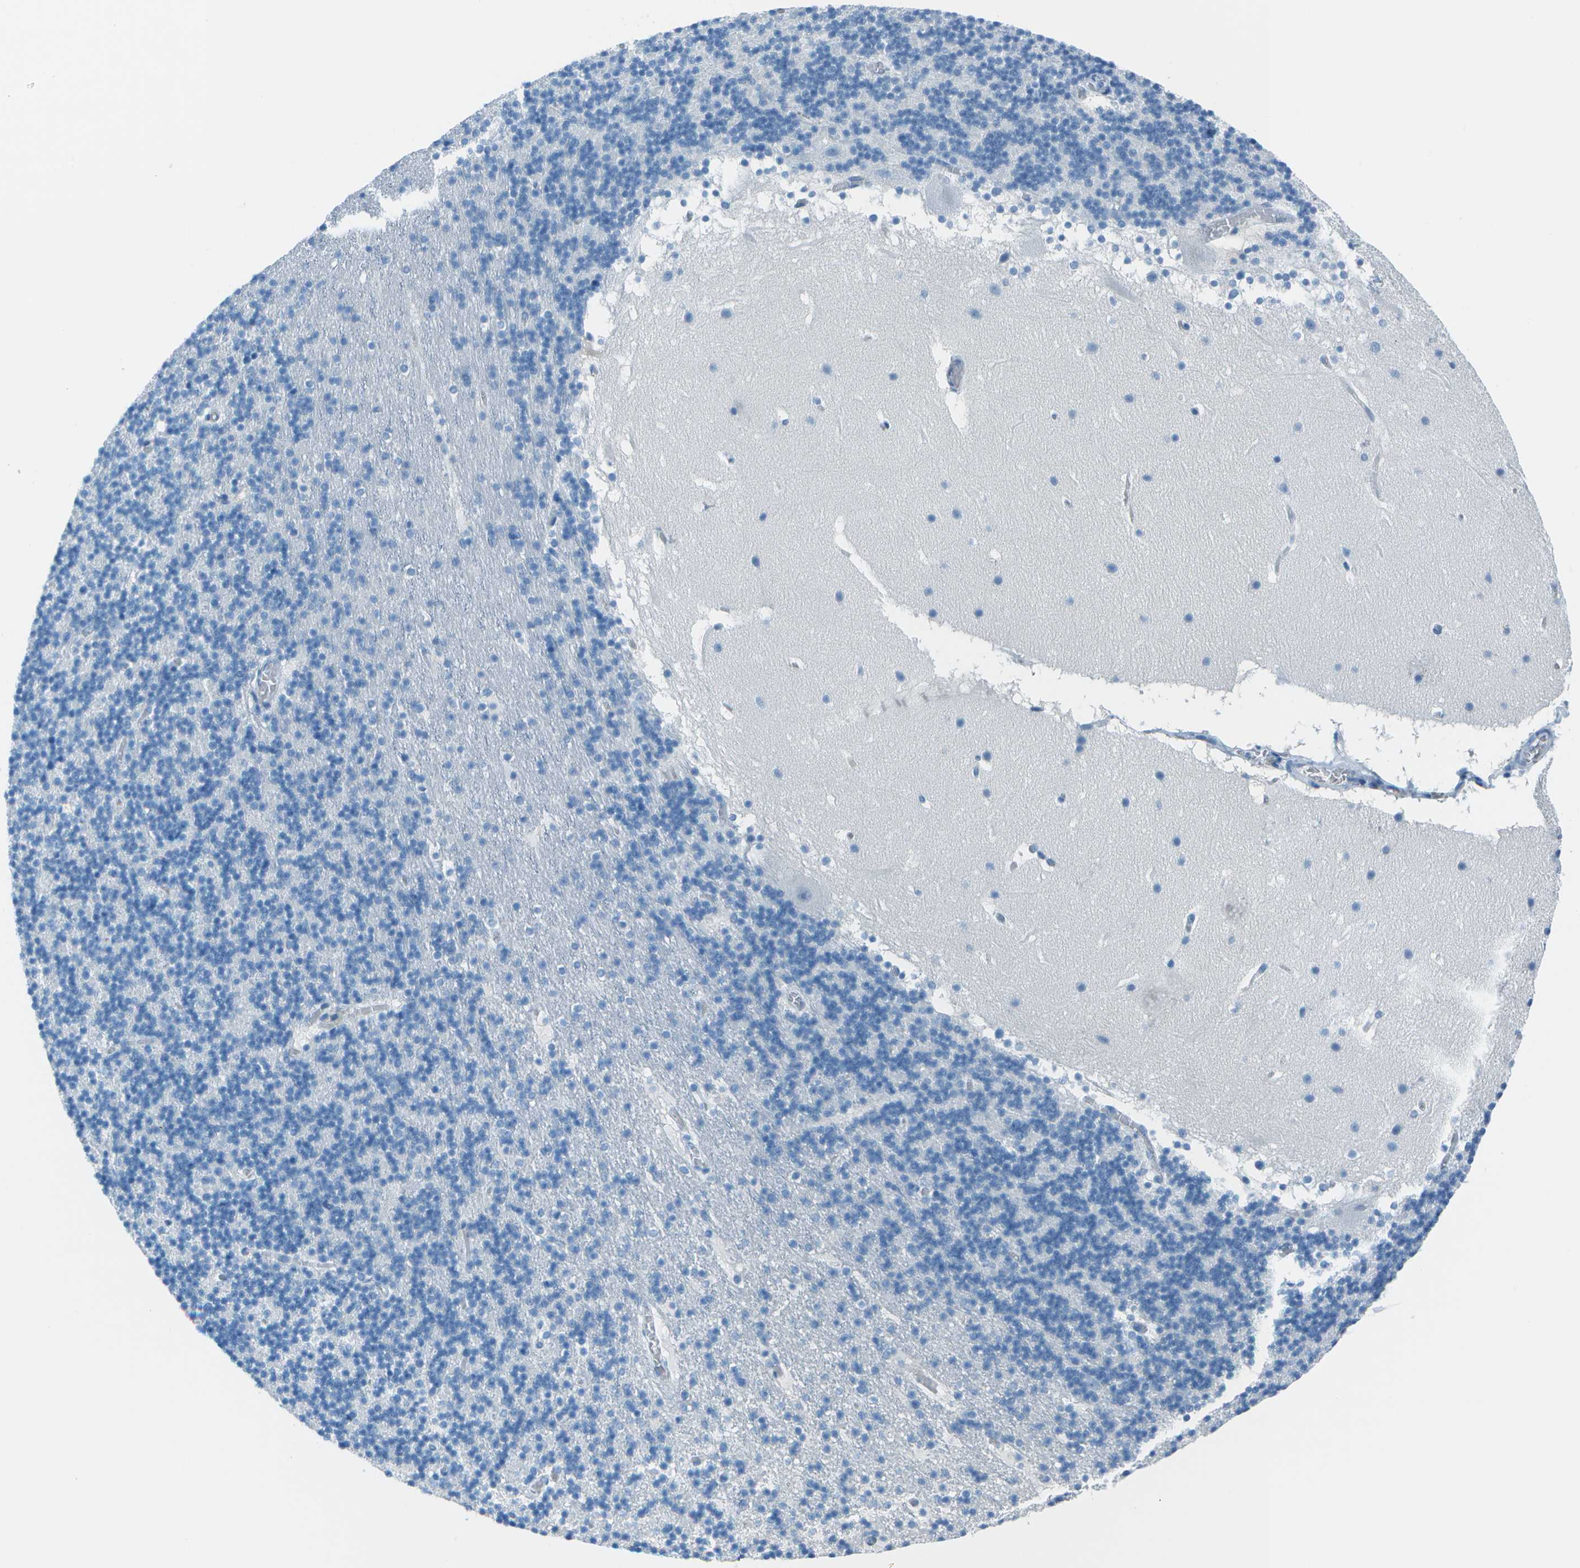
{"staining": {"intensity": "negative", "quantity": "none", "location": "none"}, "tissue": "cerebellum", "cell_type": "Cells in granular layer", "image_type": "normal", "snomed": [{"axis": "morphology", "description": "Normal tissue, NOS"}, {"axis": "topography", "description": "Cerebellum"}], "caption": "Cerebellum was stained to show a protein in brown. There is no significant positivity in cells in granular layer. (Immunohistochemistry, brightfield microscopy, high magnification).", "gene": "ASL", "patient": {"sex": "male", "age": 45}}